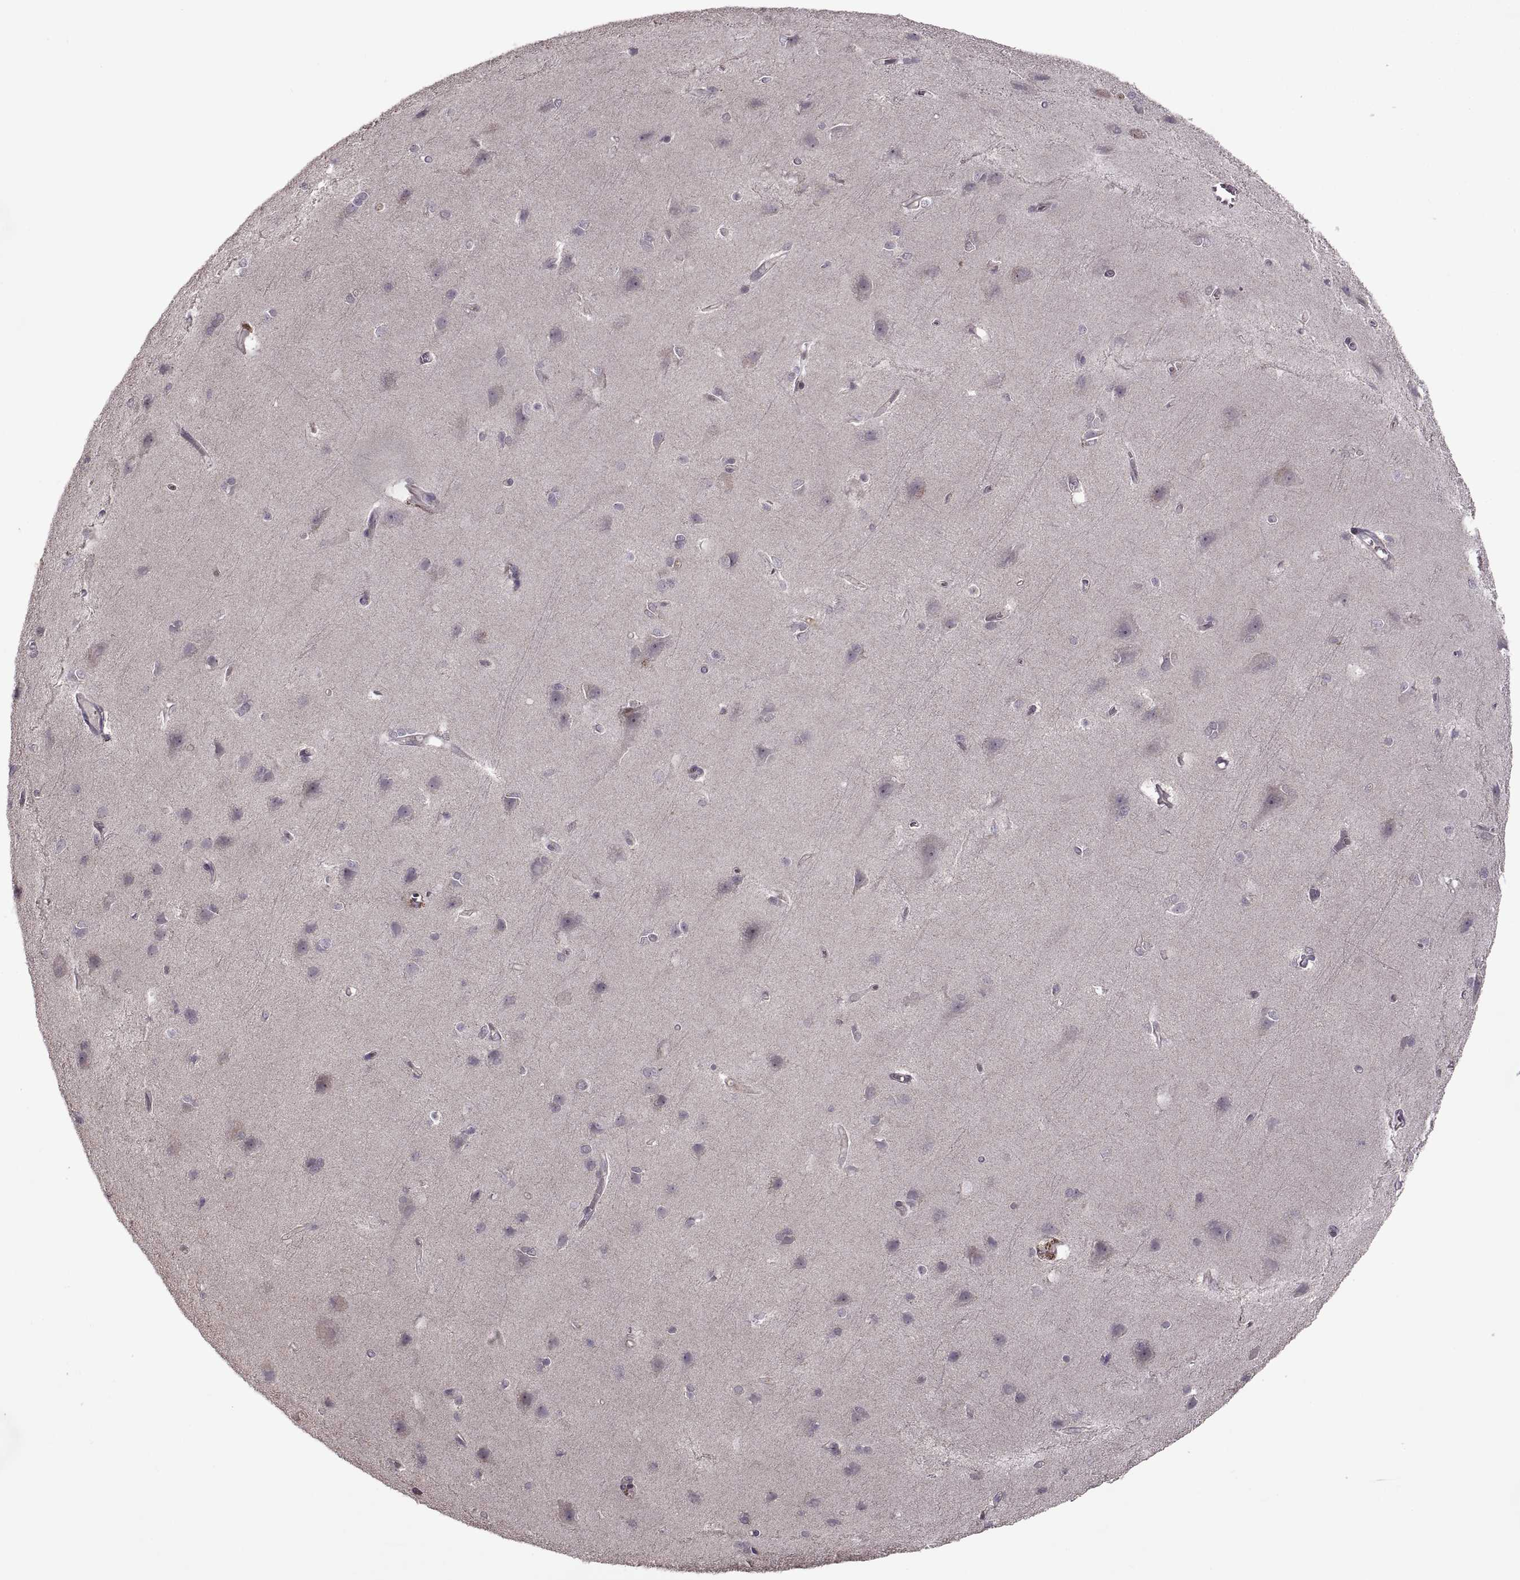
{"staining": {"intensity": "negative", "quantity": "none", "location": "none"}, "tissue": "cerebral cortex", "cell_type": "Endothelial cells", "image_type": "normal", "snomed": [{"axis": "morphology", "description": "Normal tissue, NOS"}, {"axis": "topography", "description": "Cerebral cortex"}], "caption": "This is a image of immunohistochemistry (IHC) staining of unremarkable cerebral cortex, which shows no positivity in endothelial cells. (DAB (3,3'-diaminobenzidine) immunohistochemistry, high magnification).", "gene": "PIERCE1", "patient": {"sex": "male", "age": 37}}